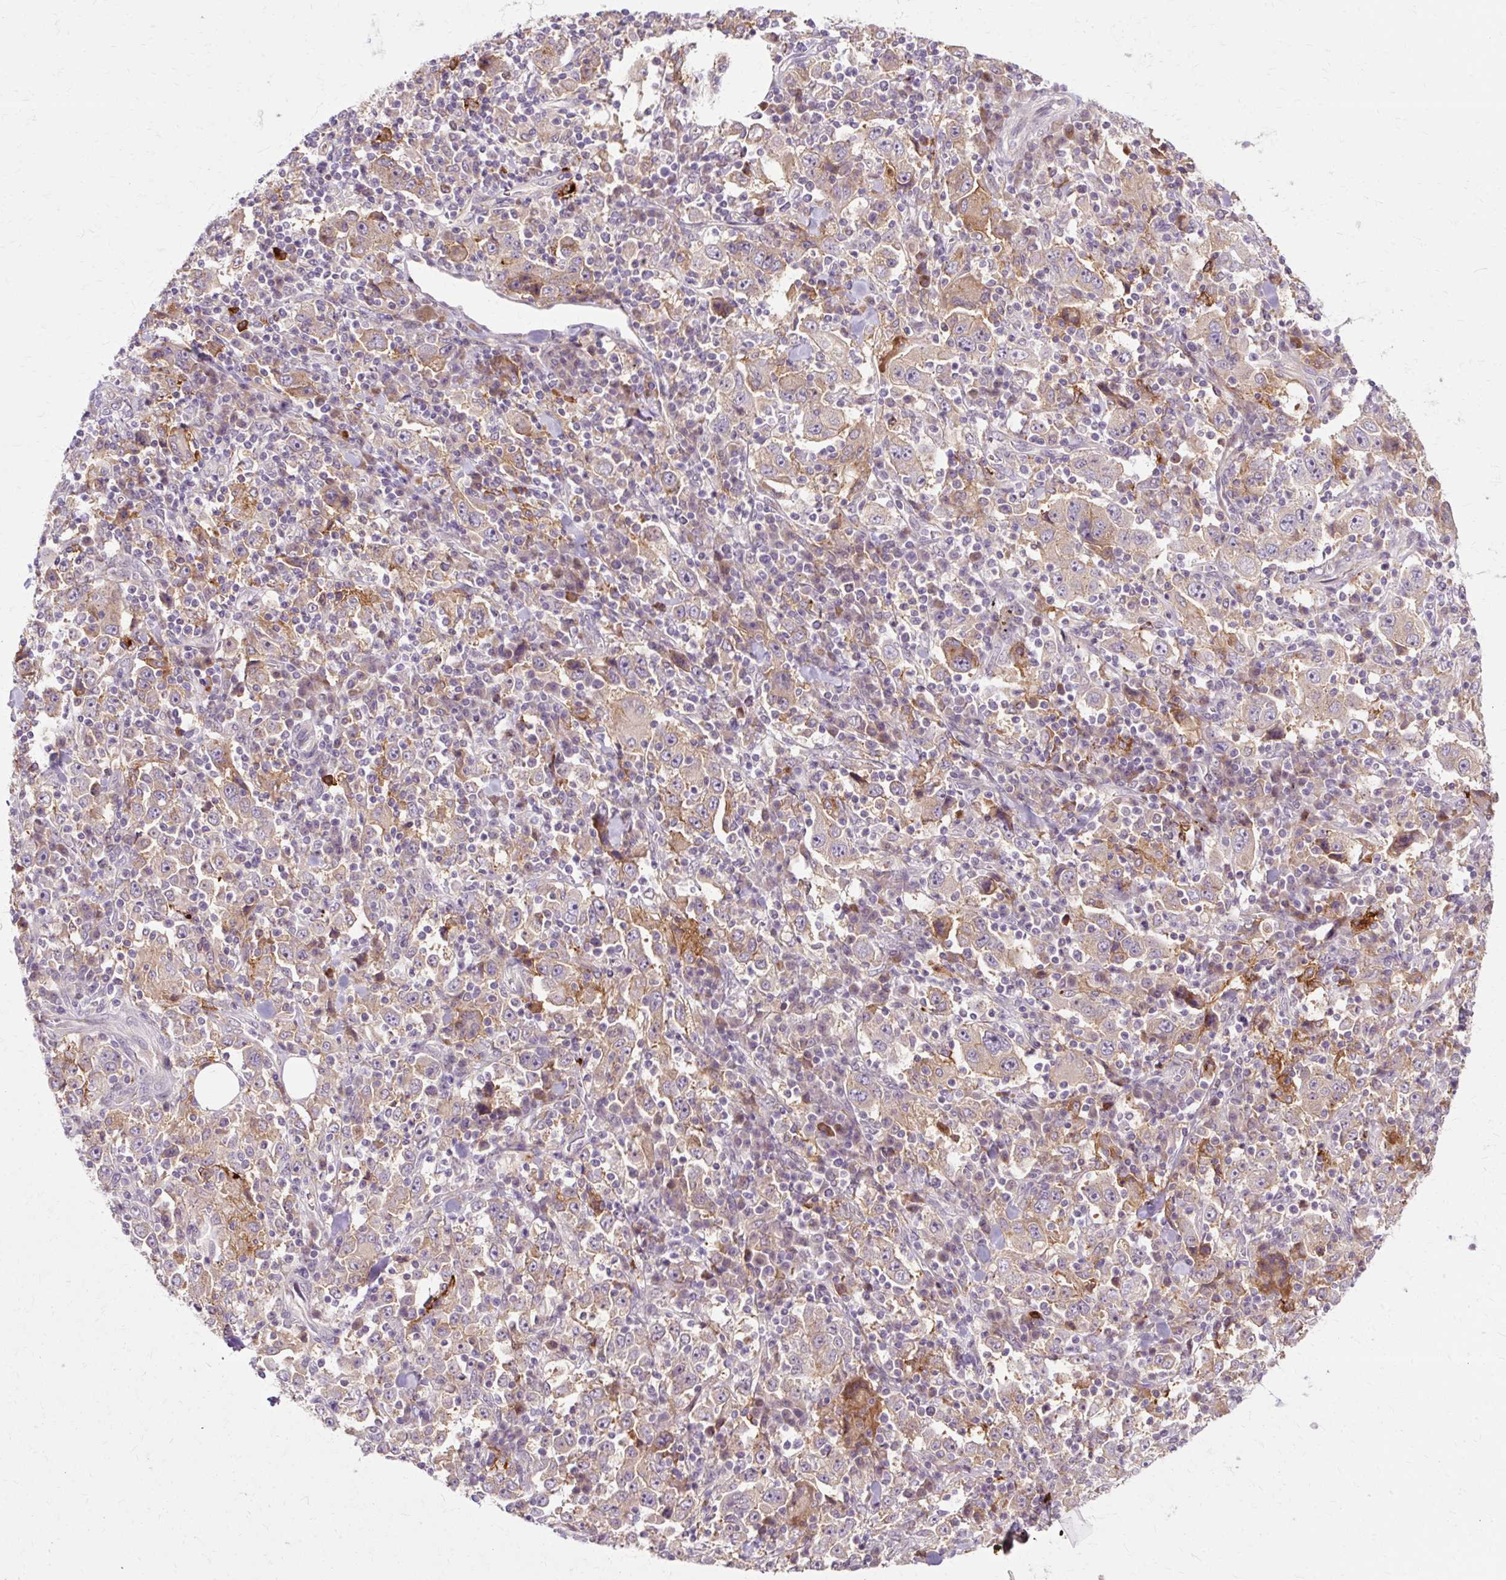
{"staining": {"intensity": "weak", "quantity": "<25%", "location": "cytoplasmic/membranous"}, "tissue": "stomach cancer", "cell_type": "Tumor cells", "image_type": "cancer", "snomed": [{"axis": "morphology", "description": "Normal tissue, NOS"}, {"axis": "morphology", "description": "Adenocarcinoma, NOS"}, {"axis": "topography", "description": "Stomach, upper"}, {"axis": "topography", "description": "Stomach"}], "caption": "DAB (3,3'-diaminobenzidine) immunohistochemical staining of stomach adenocarcinoma displays no significant positivity in tumor cells. (Immunohistochemistry, brightfield microscopy, high magnification).", "gene": "GEMIN2", "patient": {"sex": "male", "age": 59}}